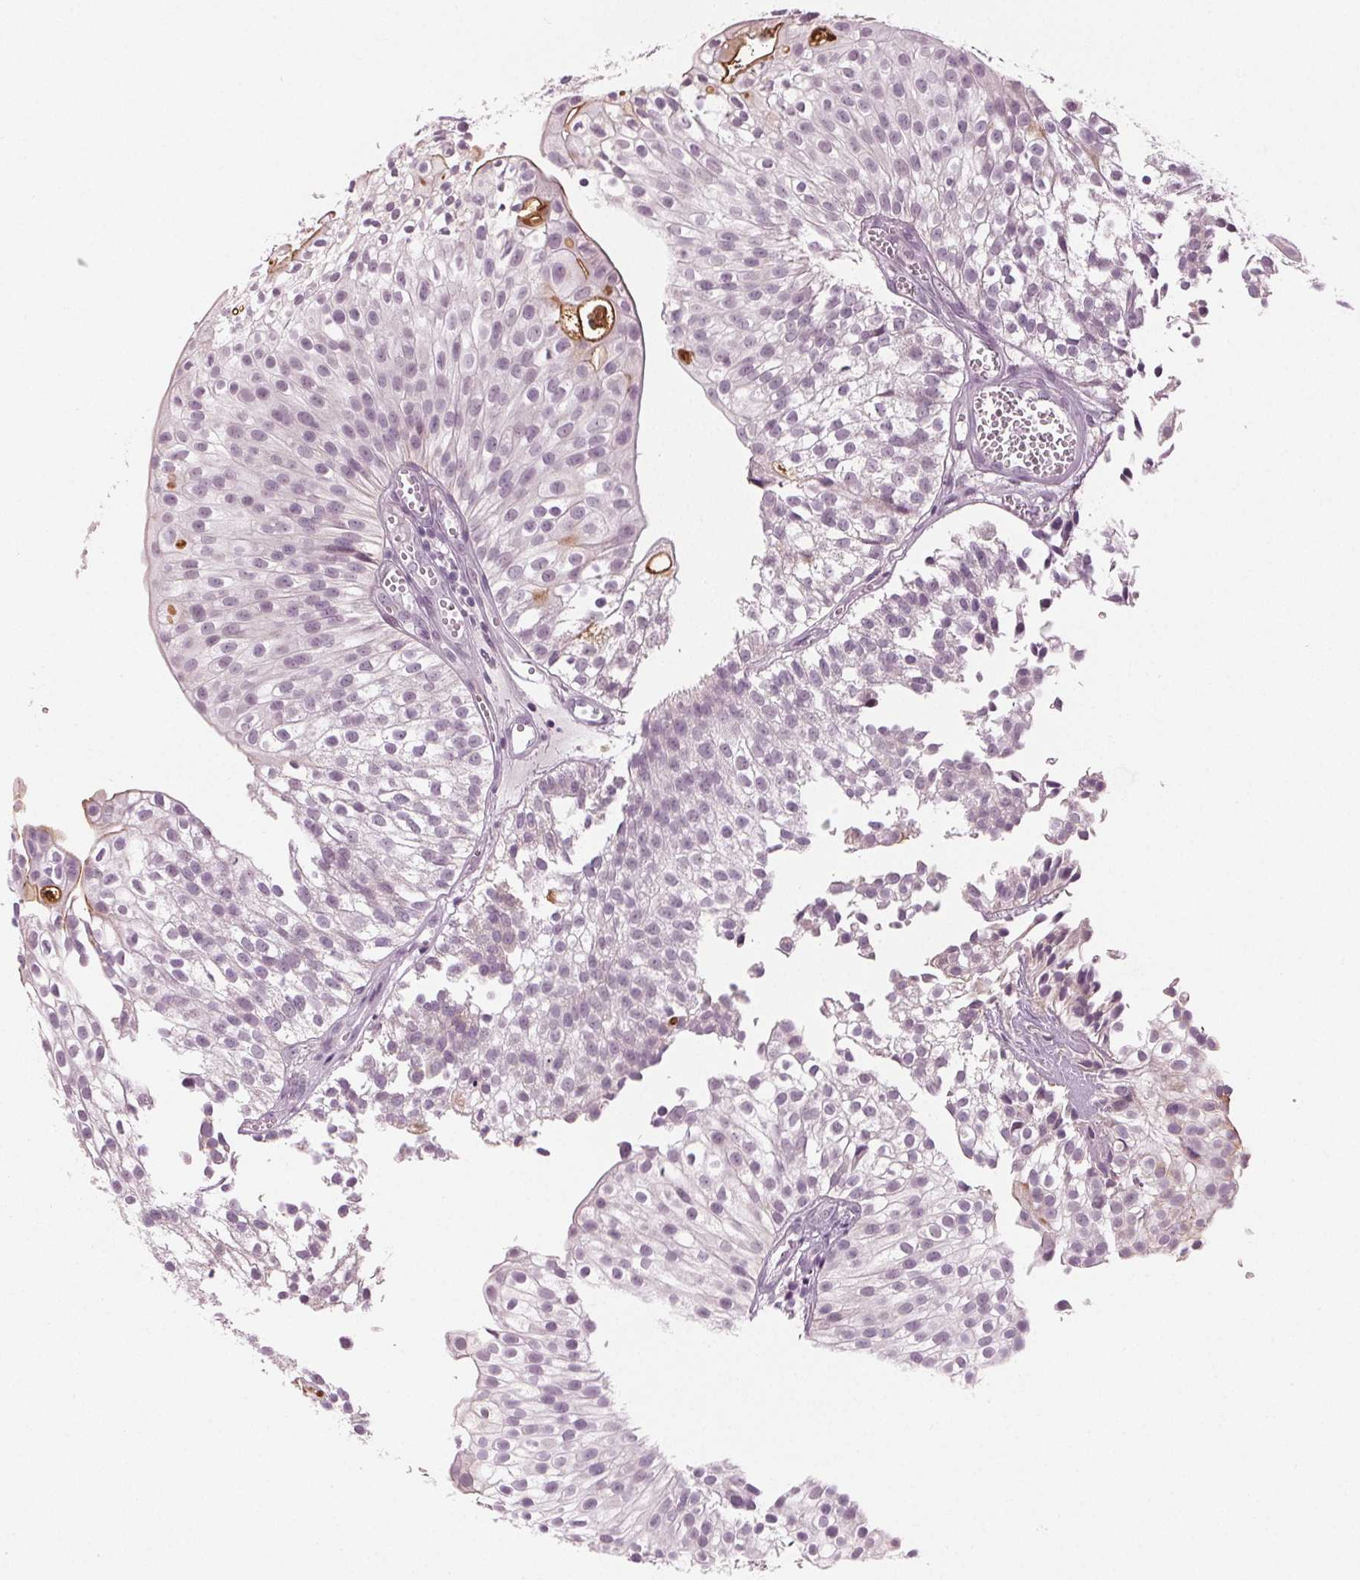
{"staining": {"intensity": "negative", "quantity": "none", "location": "none"}, "tissue": "urothelial cancer", "cell_type": "Tumor cells", "image_type": "cancer", "snomed": [{"axis": "morphology", "description": "Urothelial carcinoma, Low grade"}, {"axis": "topography", "description": "Urinary bladder"}], "caption": "IHC histopathology image of low-grade urothelial carcinoma stained for a protein (brown), which demonstrates no staining in tumor cells.", "gene": "PRAP1", "patient": {"sex": "male", "age": 70}}